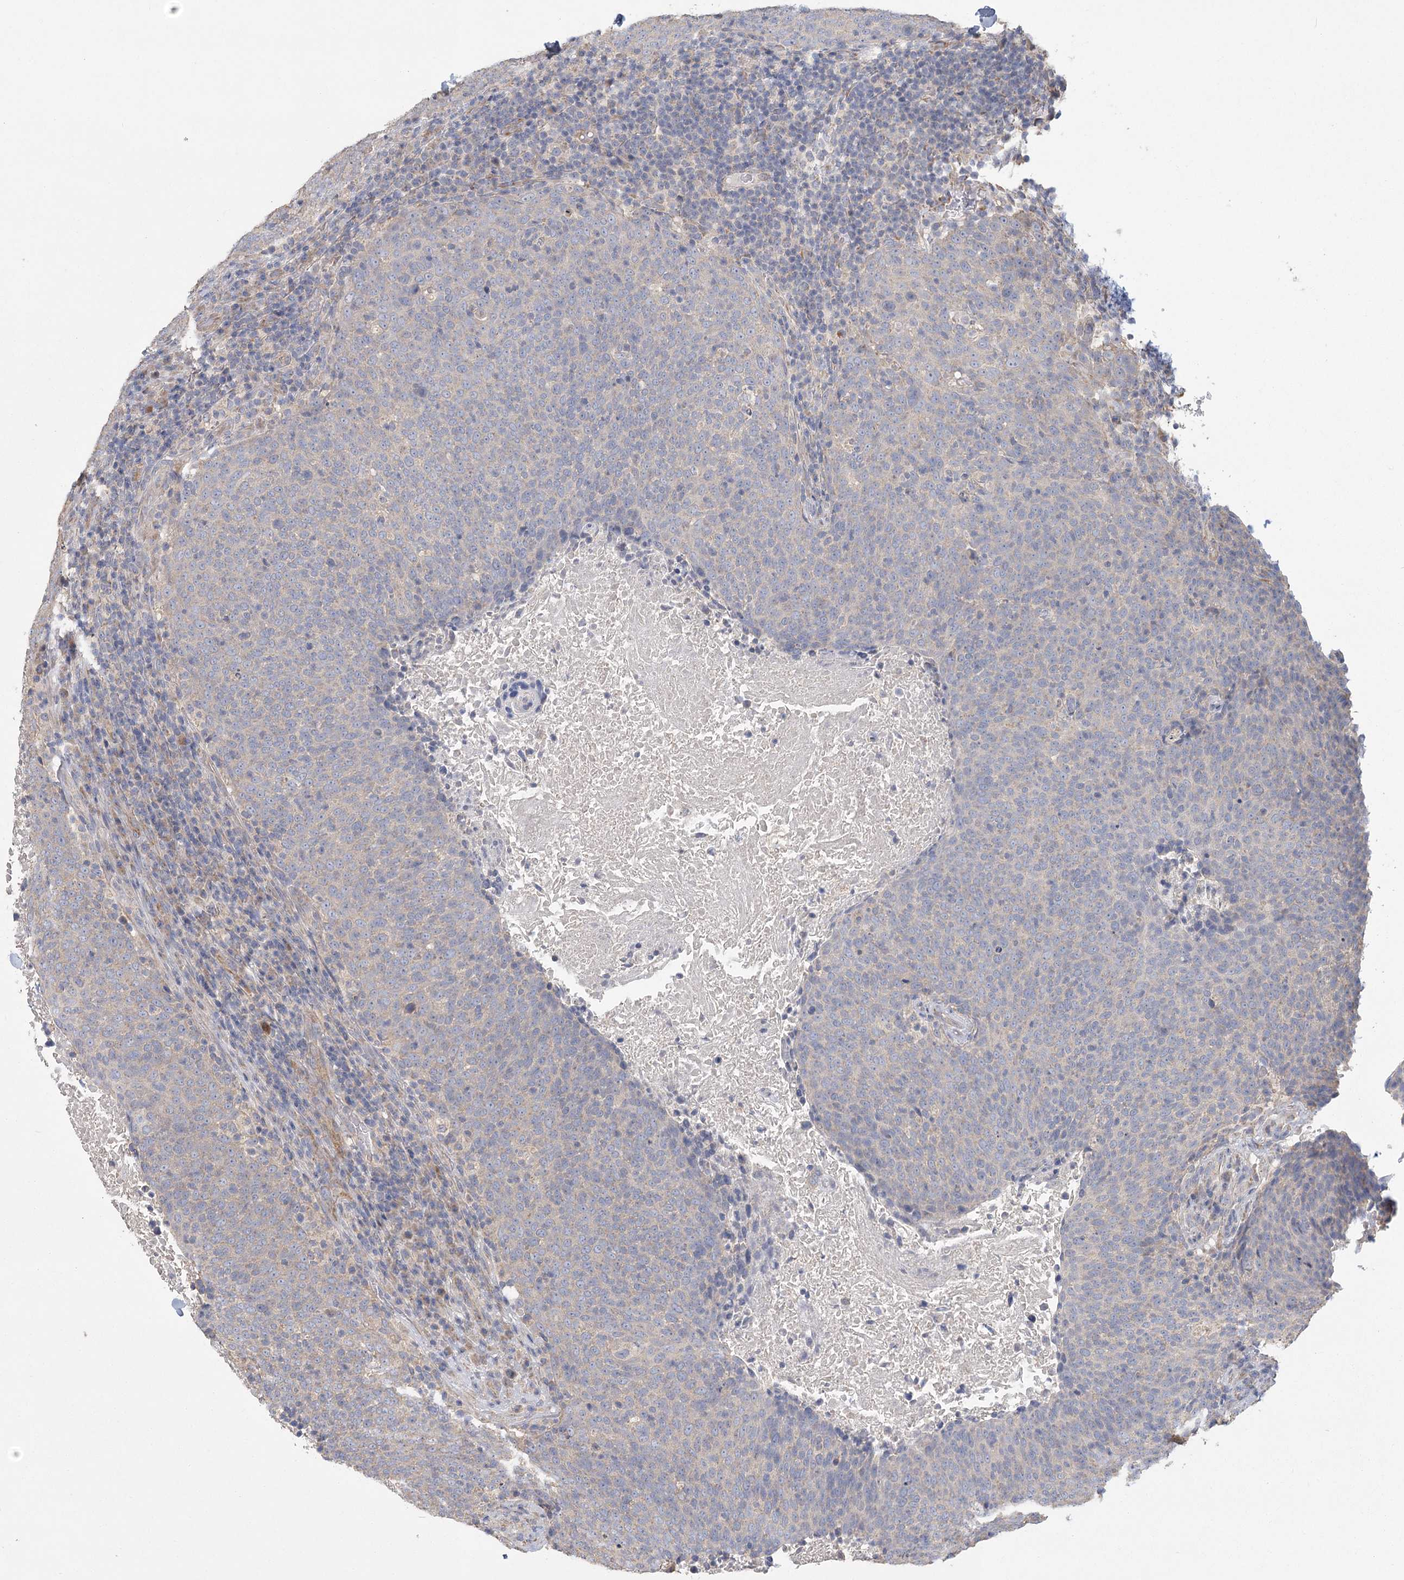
{"staining": {"intensity": "negative", "quantity": "none", "location": "none"}, "tissue": "head and neck cancer", "cell_type": "Tumor cells", "image_type": "cancer", "snomed": [{"axis": "morphology", "description": "Squamous cell carcinoma, NOS"}, {"axis": "morphology", "description": "Squamous cell carcinoma, metastatic, NOS"}, {"axis": "topography", "description": "Lymph node"}, {"axis": "topography", "description": "Head-Neck"}], "caption": "Head and neck cancer stained for a protein using IHC reveals no staining tumor cells.", "gene": "CNTLN", "patient": {"sex": "male", "age": 62}}